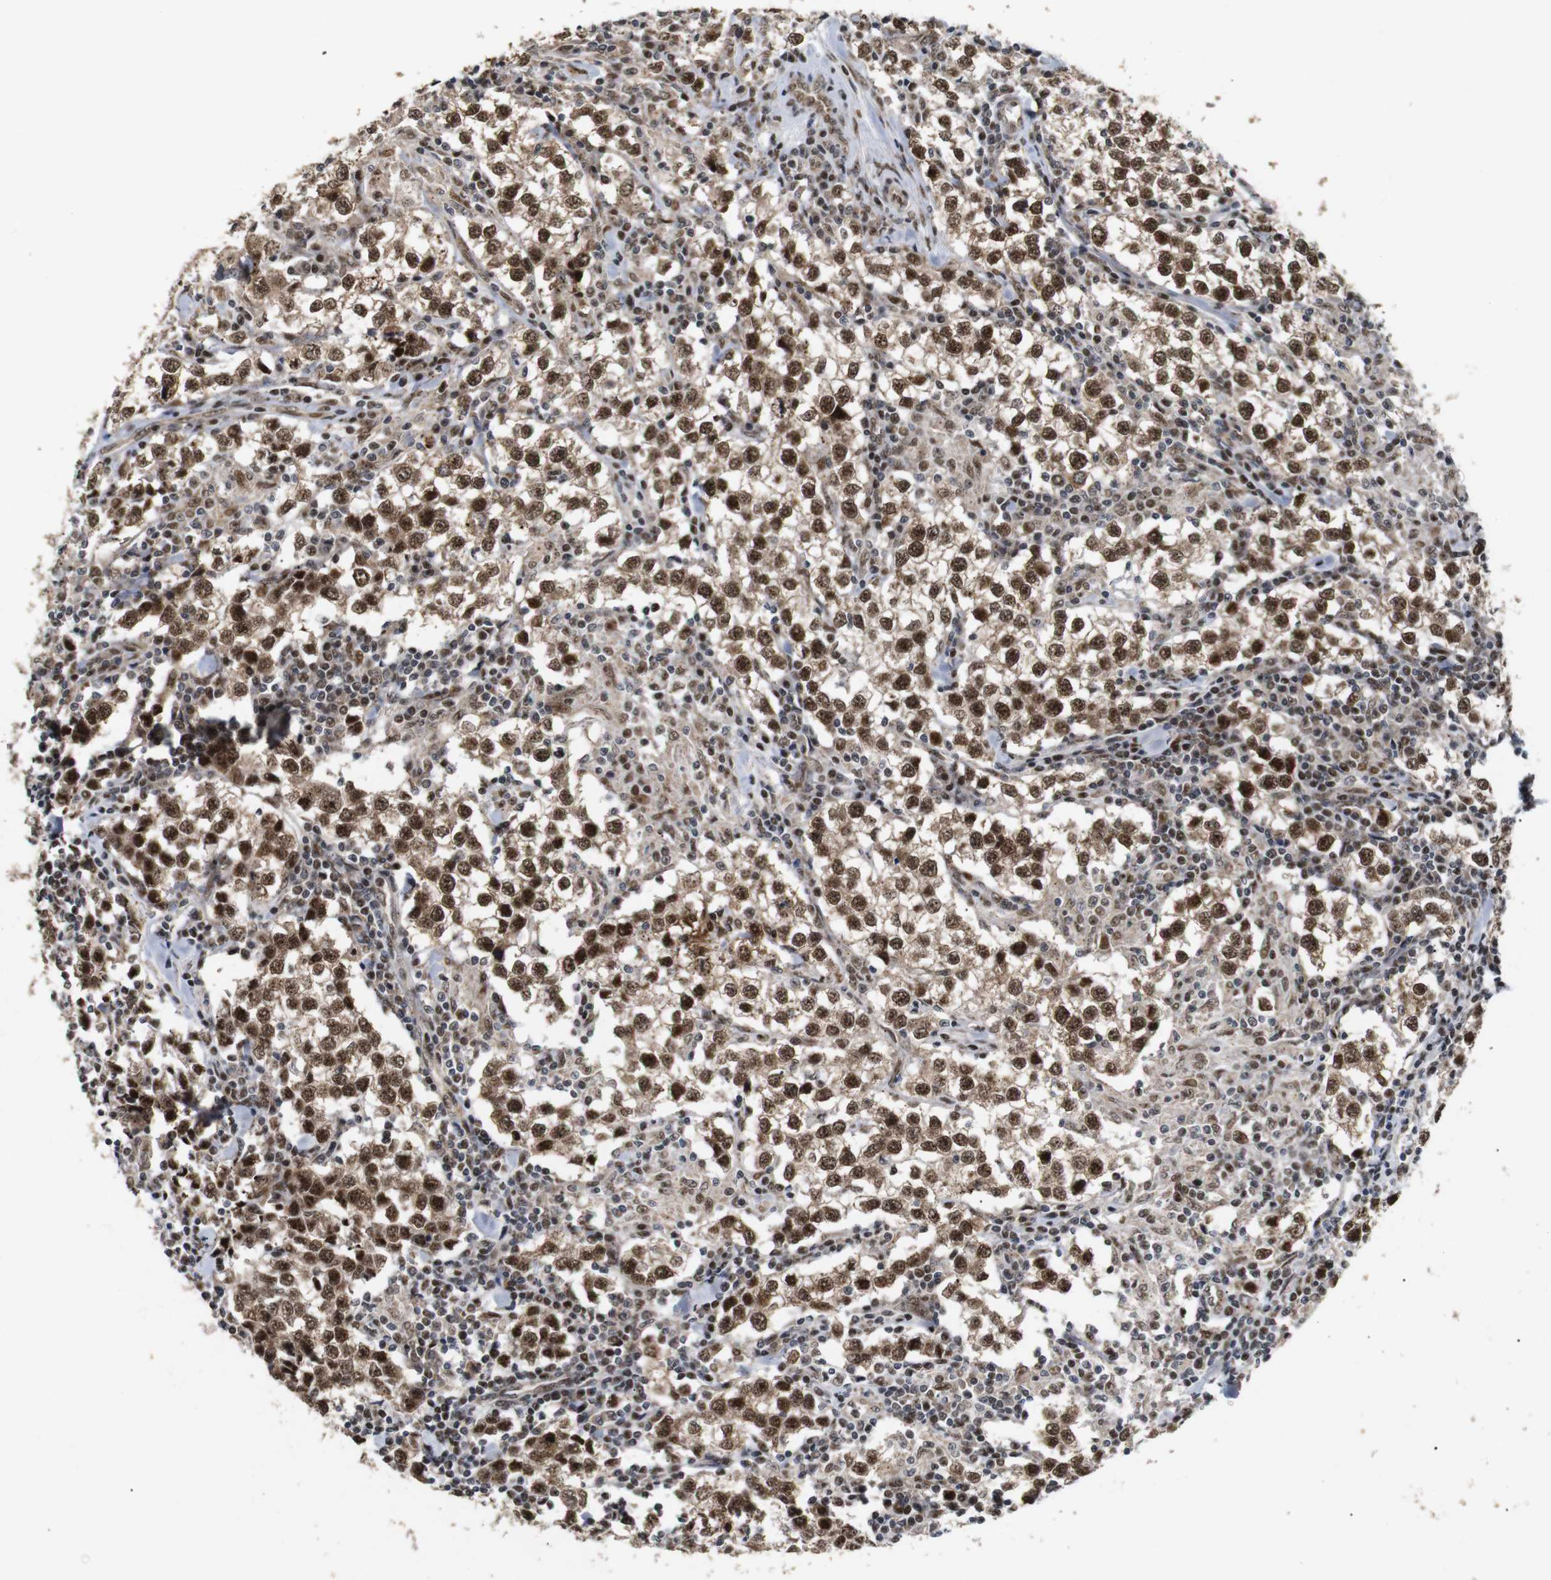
{"staining": {"intensity": "strong", "quantity": ">75%", "location": "cytoplasmic/membranous,nuclear"}, "tissue": "testis cancer", "cell_type": "Tumor cells", "image_type": "cancer", "snomed": [{"axis": "morphology", "description": "Seminoma, NOS"}, {"axis": "morphology", "description": "Carcinoma, Embryonal, NOS"}, {"axis": "topography", "description": "Testis"}], "caption": "IHC of testis seminoma reveals high levels of strong cytoplasmic/membranous and nuclear positivity in approximately >75% of tumor cells. (DAB IHC, brown staining for protein, blue staining for nuclei).", "gene": "PYM1", "patient": {"sex": "male", "age": 36}}